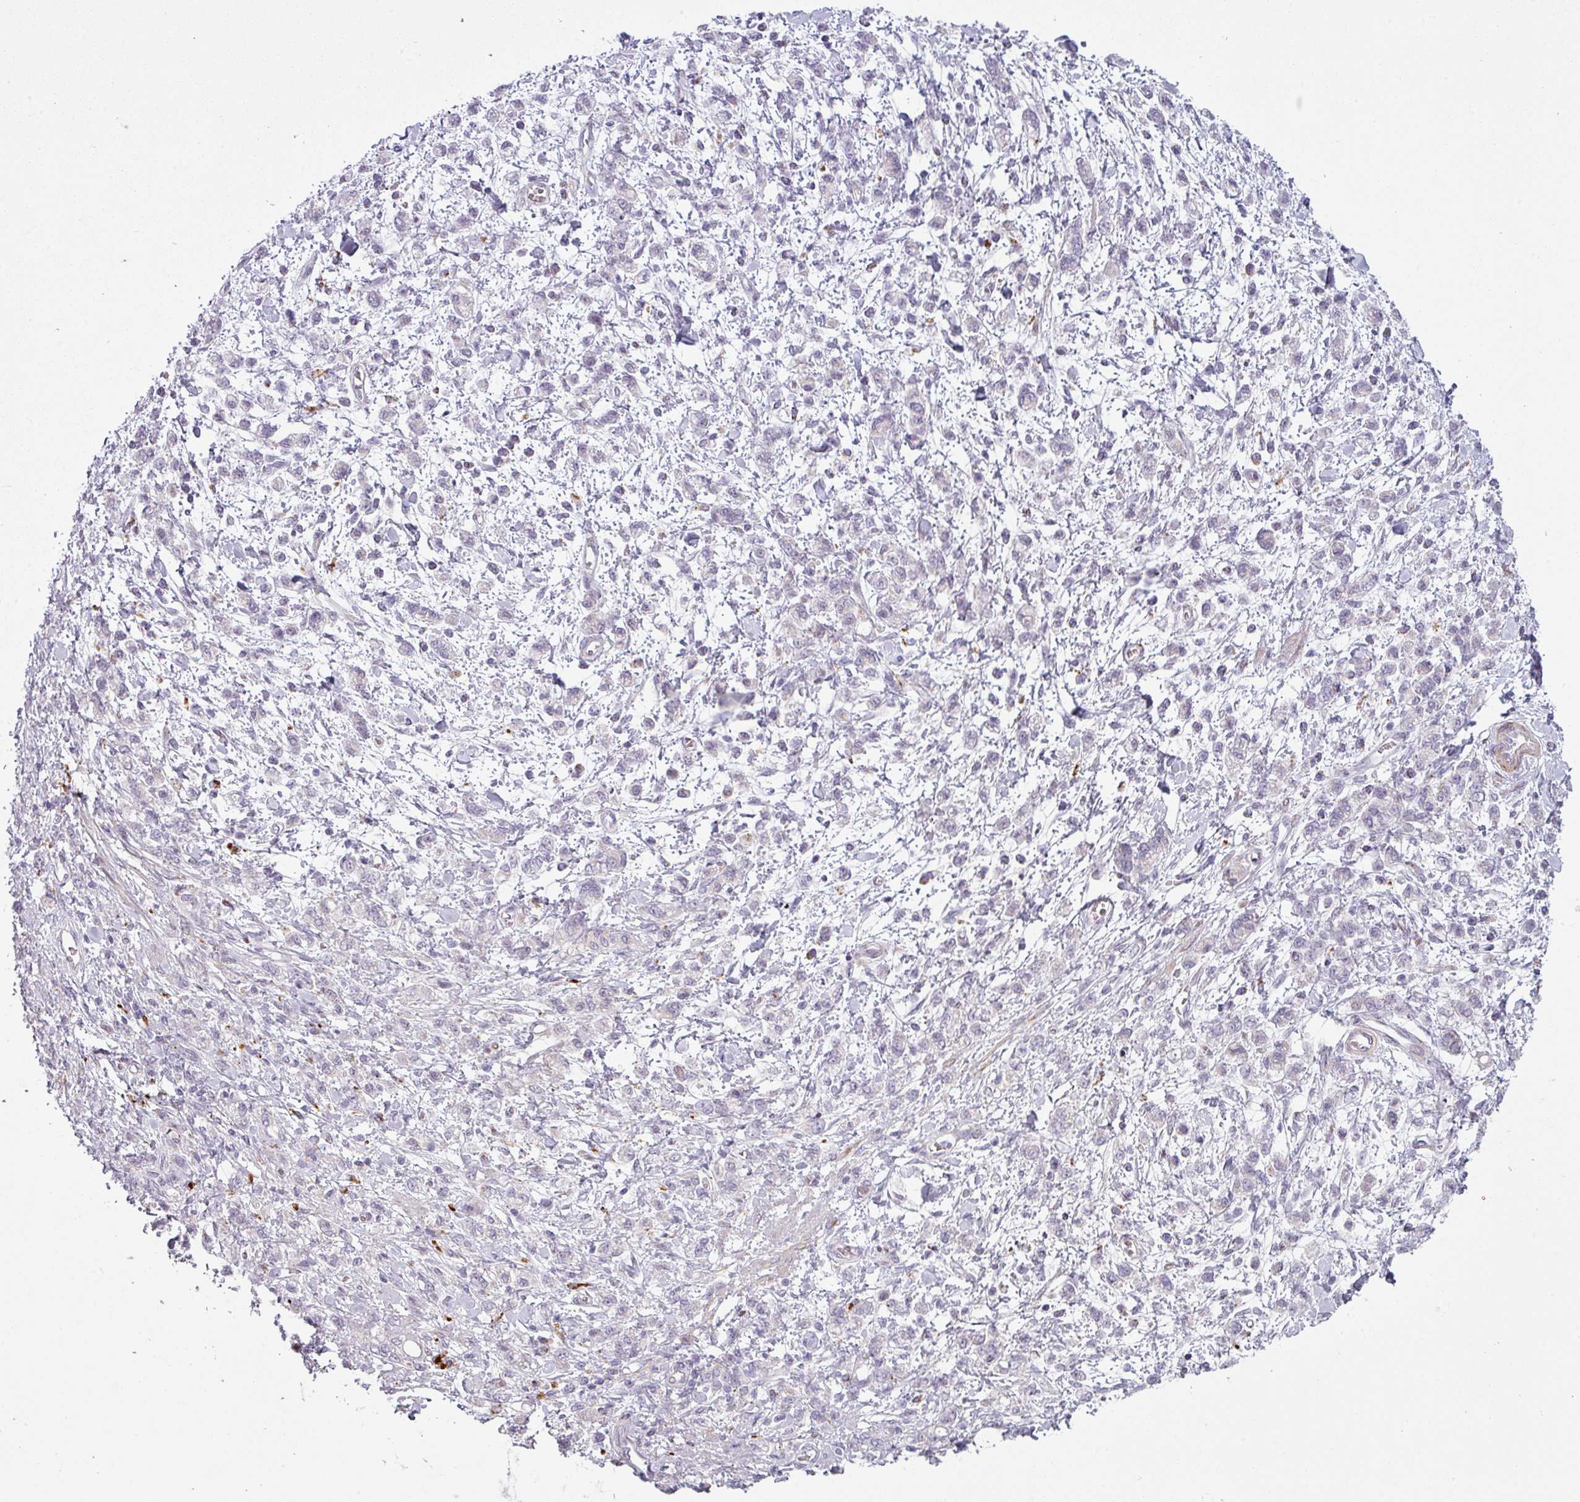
{"staining": {"intensity": "weak", "quantity": "25%-75%", "location": "cytoplasmic/membranous"}, "tissue": "stomach cancer", "cell_type": "Tumor cells", "image_type": "cancer", "snomed": [{"axis": "morphology", "description": "Adenocarcinoma, NOS"}, {"axis": "topography", "description": "Stomach"}], "caption": "Human stomach cancer stained with a brown dye reveals weak cytoplasmic/membranous positive staining in about 25%-75% of tumor cells.", "gene": "MAP7D2", "patient": {"sex": "male", "age": 77}}